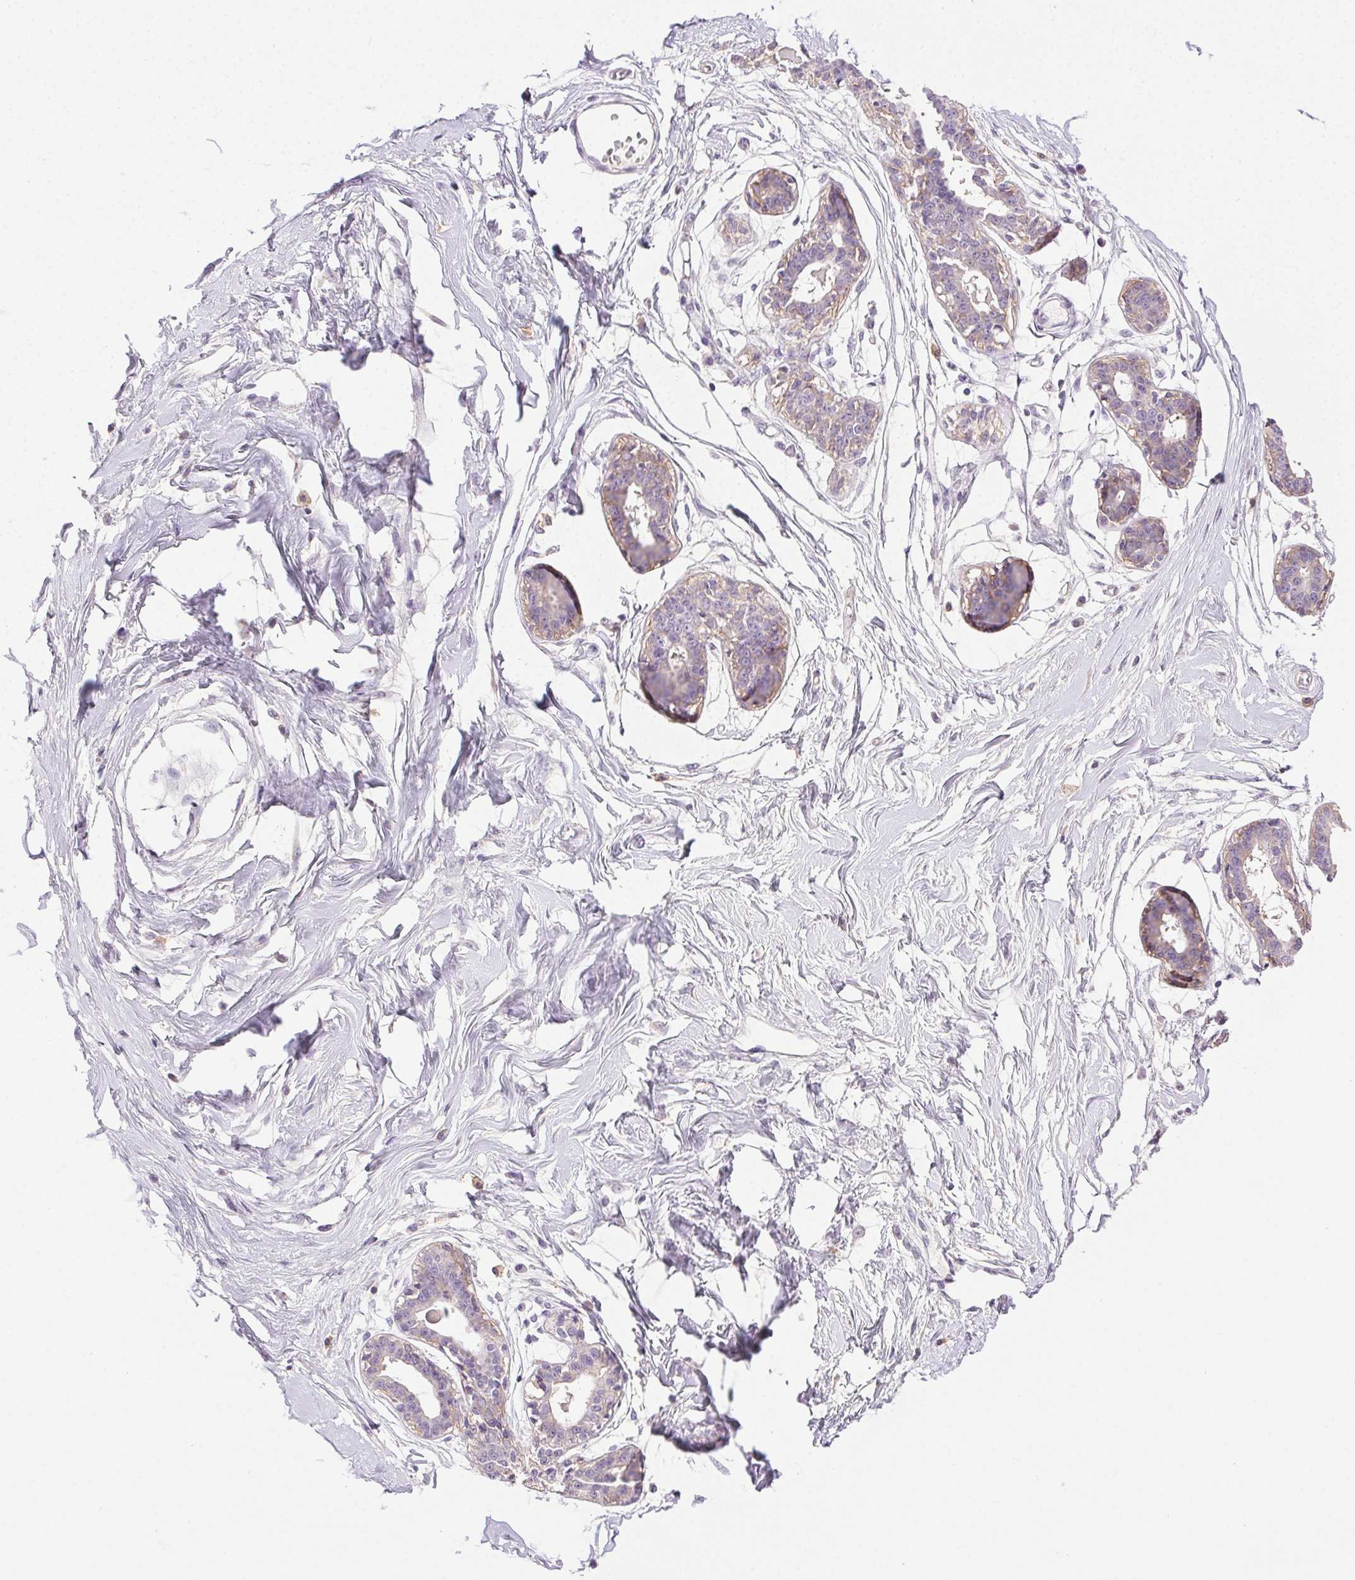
{"staining": {"intensity": "negative", "quantity": "none", "location": "none"}, "tissue": "breast", "cell_type": "Adipocytes", "image_type": "normal", "snomed": [{"axis": "morphology", "description": "Normal tissue, NOS"}, {"axis": "topography", "description": "Breast"}], "caption": "This histopathology image is of benign breast stained with IHC to label a protein in brown with the nuclei are counter-stained blue. There is no expression in adipocytes. Nuclei are stained in blue.", "gene": "AKAP5", "patient": {"sex": "female", "age": 45}}